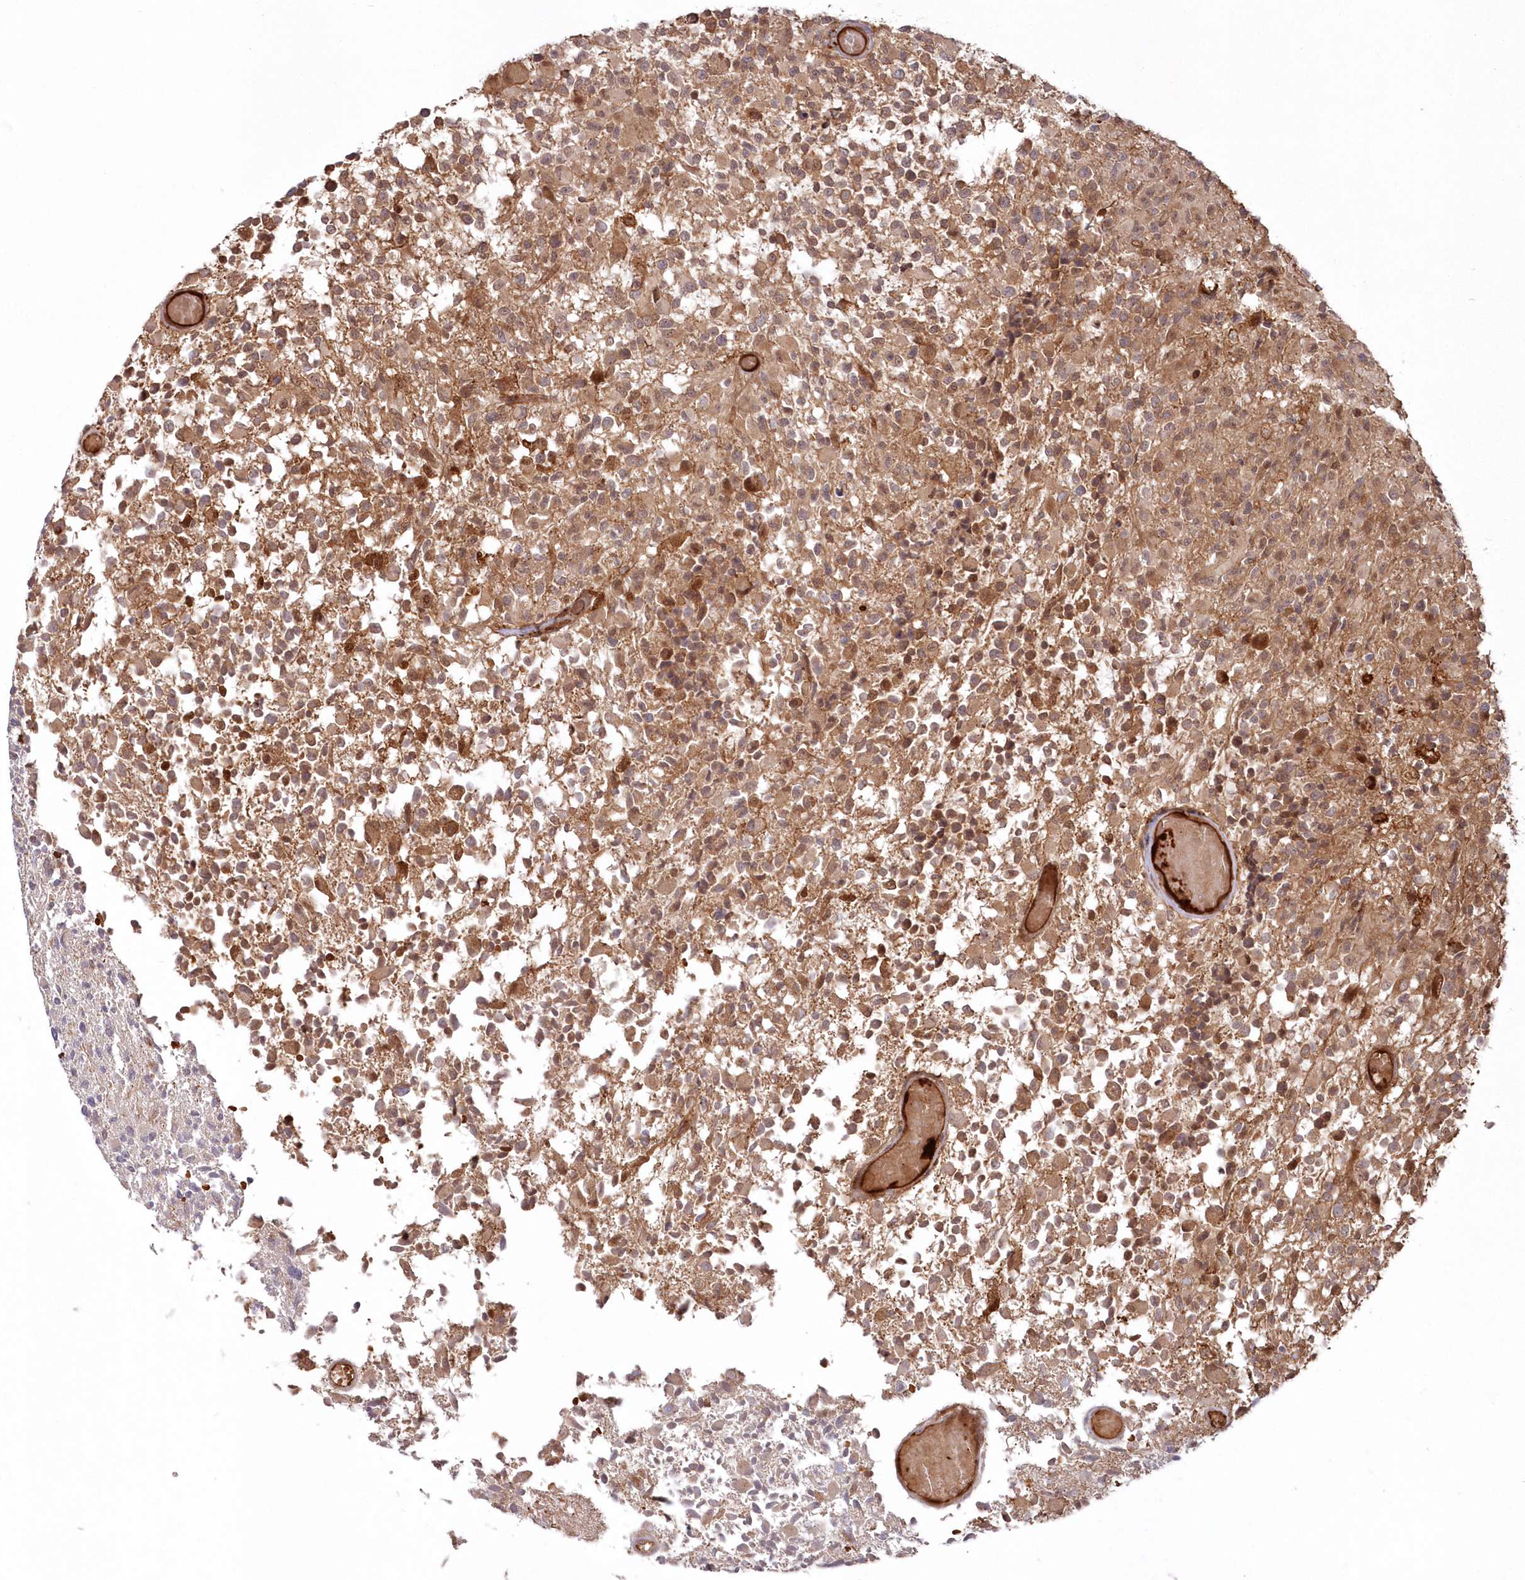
{"staining": {"intensity": "moderate", "quantity": "25%-75%", "location": "cytoplasmic/membranous"}, "tissue": "glioma", "cell_type": "Tumor cells", "image_type": "cancer", "snomed": [{"axis": "morphology", "description": "Glioma, malignant, High grade"}, {"axis": "morphology", "description": "Glioblastoma, NOS"}, {"axis": "topography", "description": "Brain"}], "caption": "This is a micrograph of immunohistochemistry (IHC) staining of glioma, which shows moderate staining in the cytoplasmic/membranous of tumor cells.", "gene": "RGCC", "patient": {"sex": "male", "age": 60}}